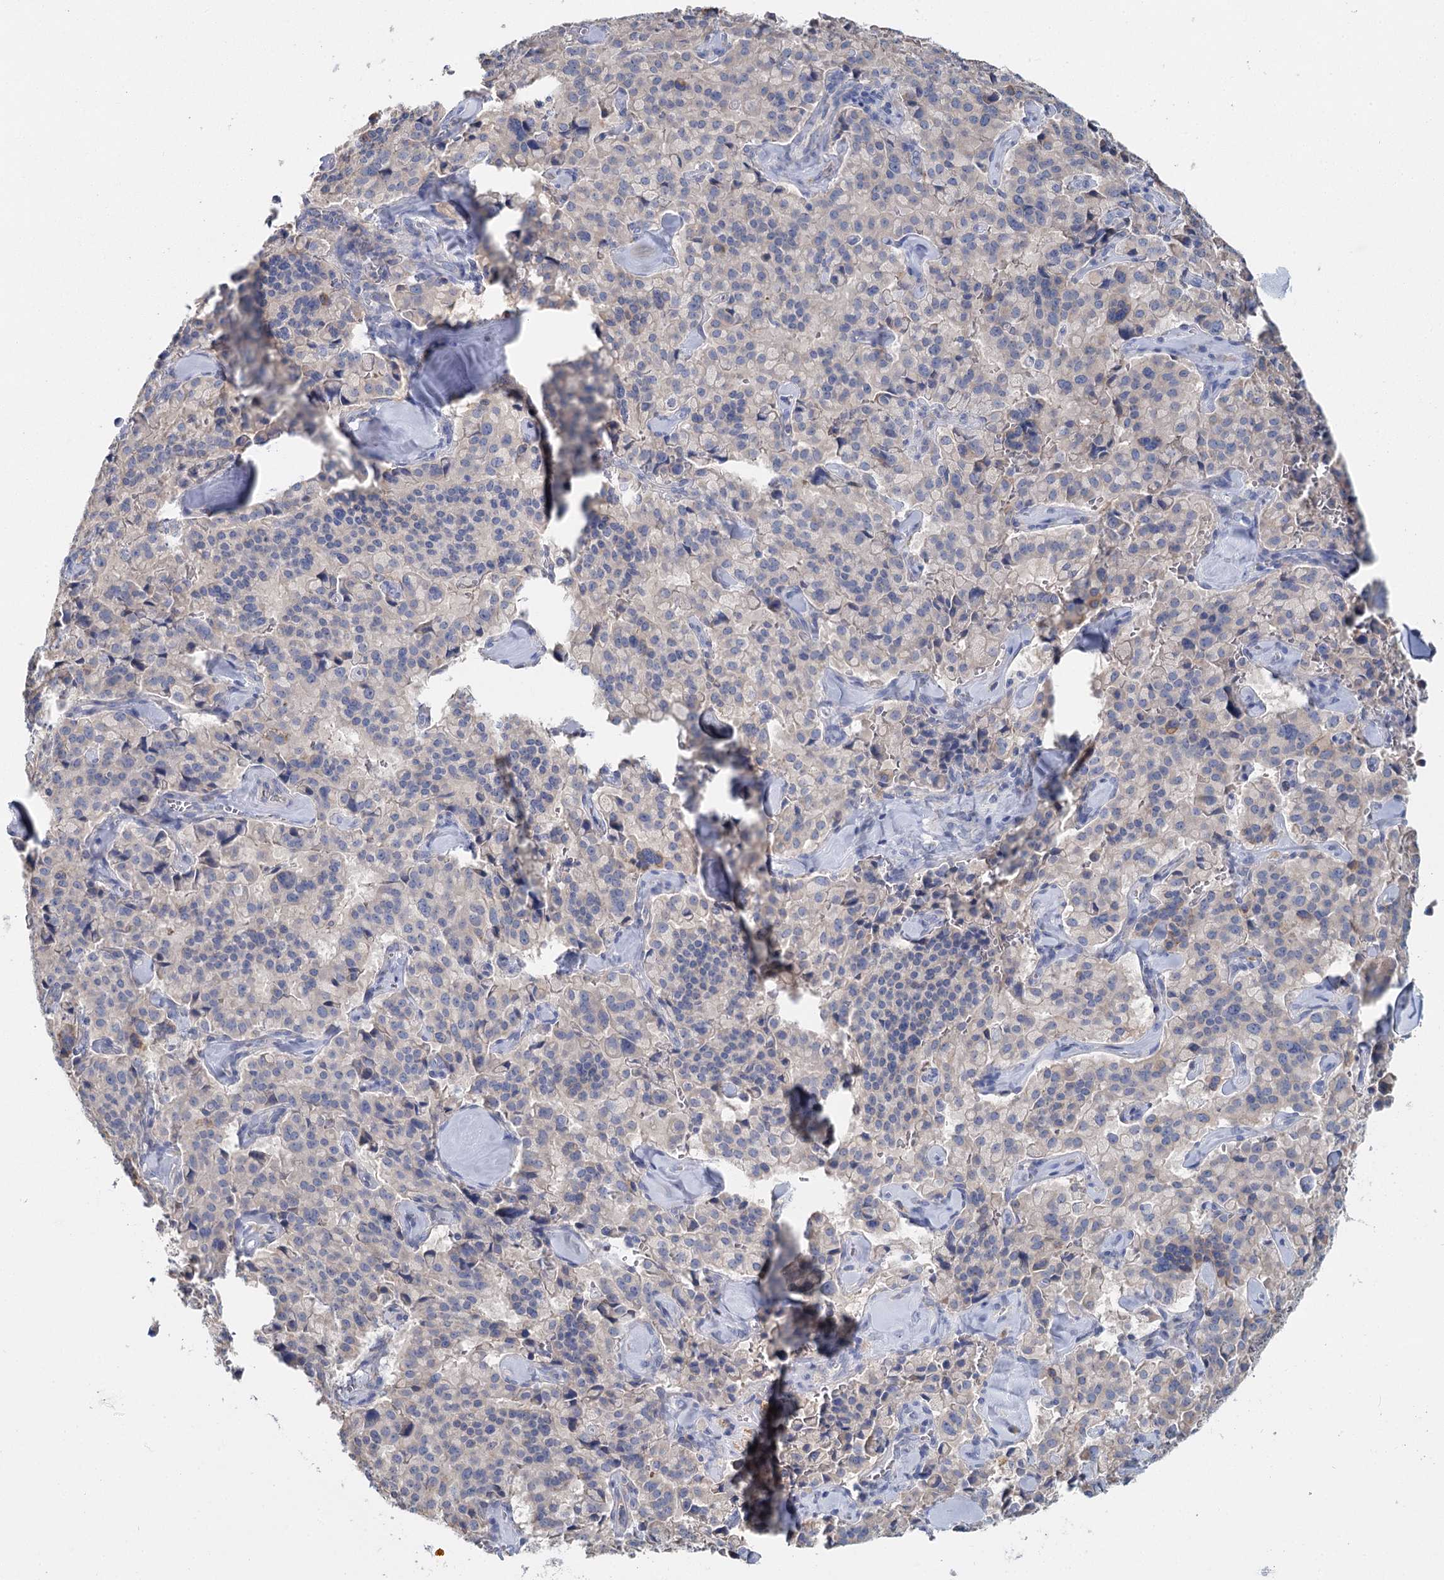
{"staining": {"intensity": "negative", "quantity": "none", "location": "none"}, "tissue": "pancreatic cancer", "cell_type": "Tumor cells", "image_type": "cancer", "snomed": [{"axis": "morphology", "description": "Adenocarcinoma, NOS"}, {"axis": "topography", "description": "Pancreas"}], "caption": "Pancreatic adenocarcinoma was stained to show a protein in brown. There is no significant expression in tumor cells.", "gene": "ANKRD16", "patient": {"sex": "male", "age": 65}}